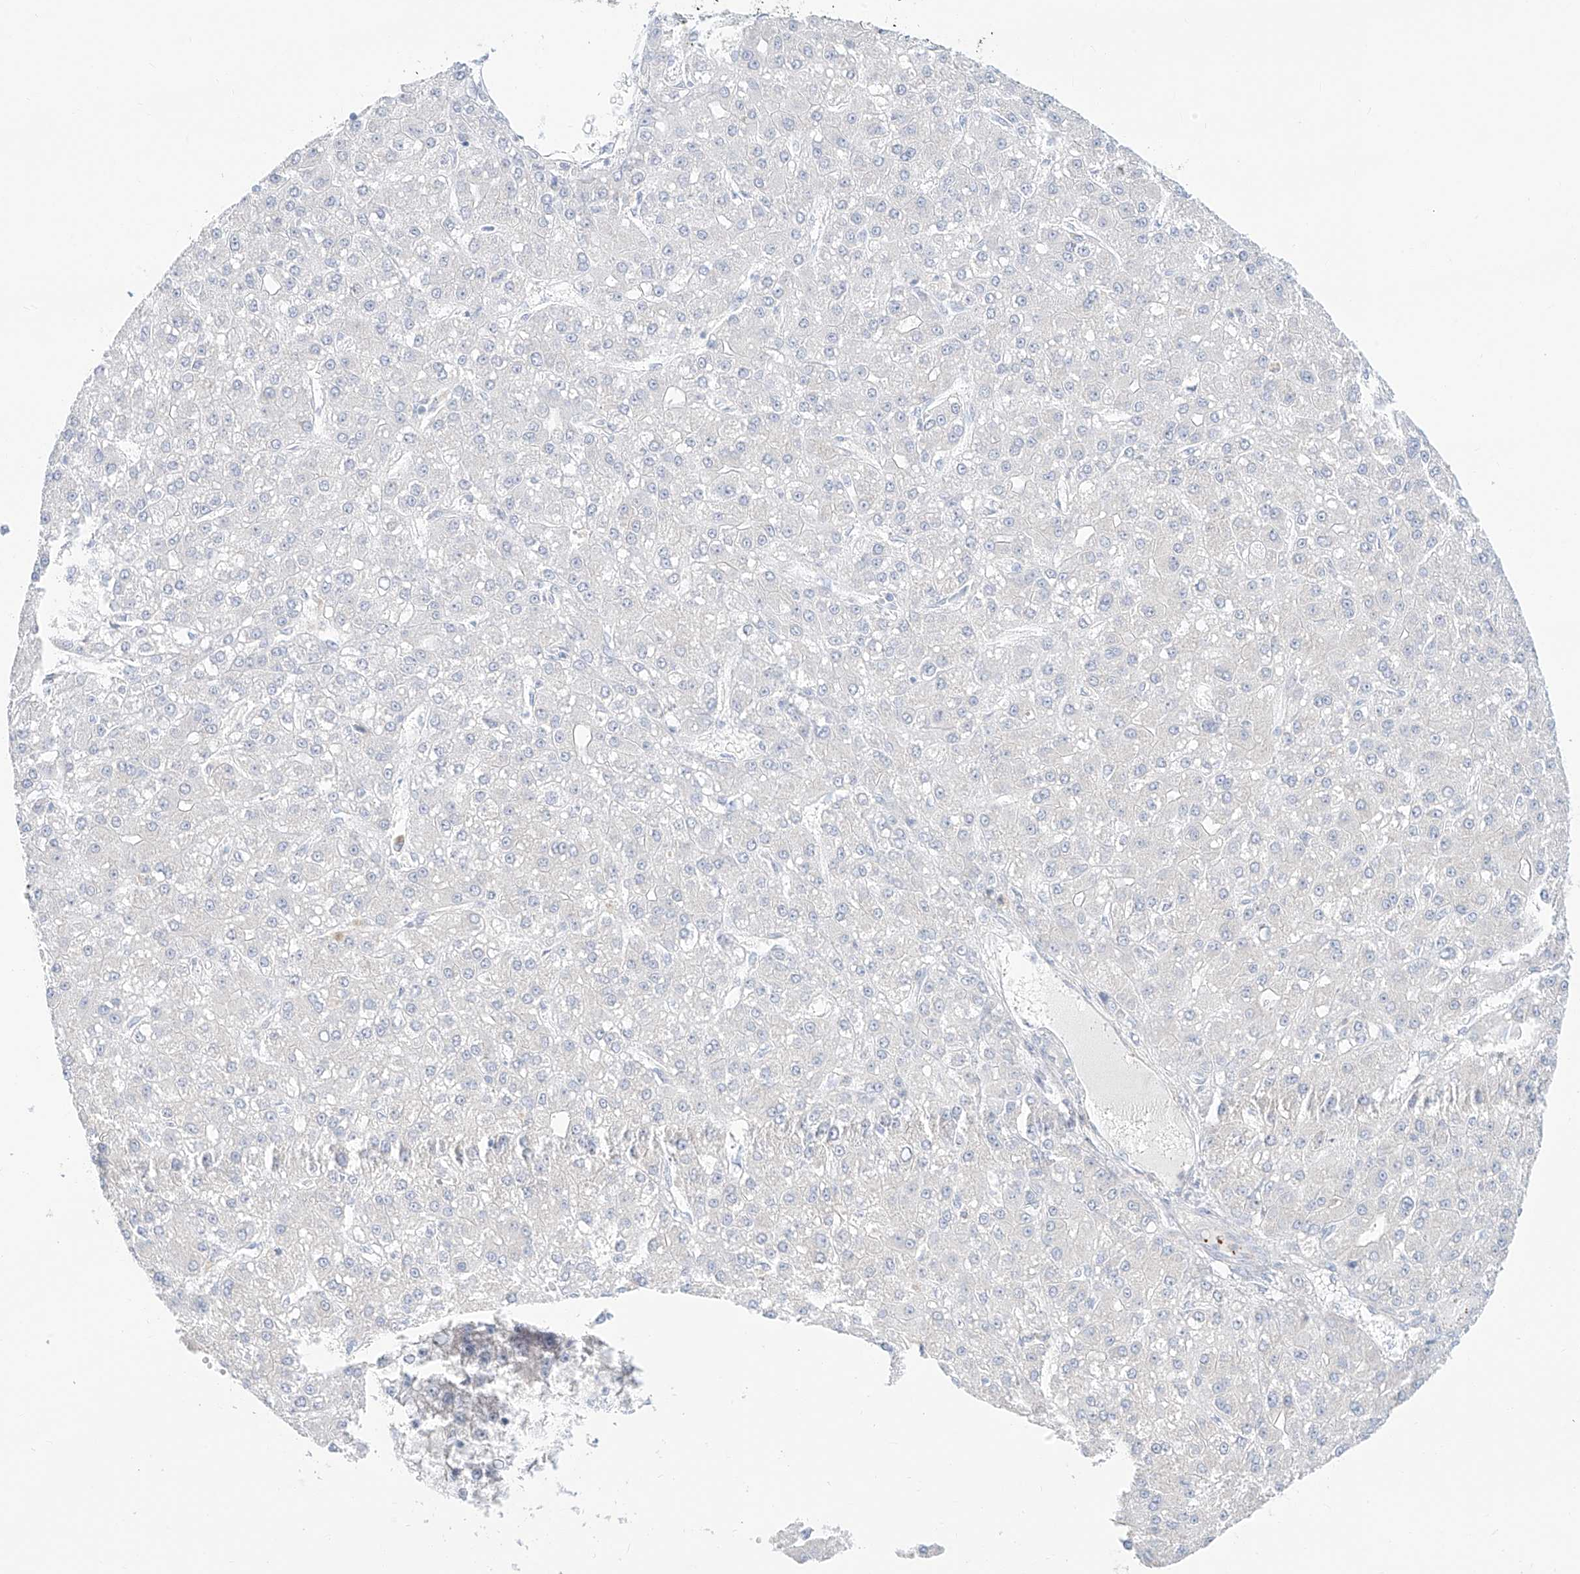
{"staining": {"intensity": "negative", "quantity": "none", "location": "none"}, "tissue": "liver cancer", "cell_type": "Tumor cells", "image_type": "cancer", "snomed": [{"axis": "morphology", "description": "Carcinoma, Hepatocellular, NOS"}, {"axis": "topography", "description": "Liver"}], "caption": "Tumor cells are negative for protein expression in human hepatocellular carcinoma (liver).", "gene": "SYTL3", "patient": {"sex": "male", "age": 67}}